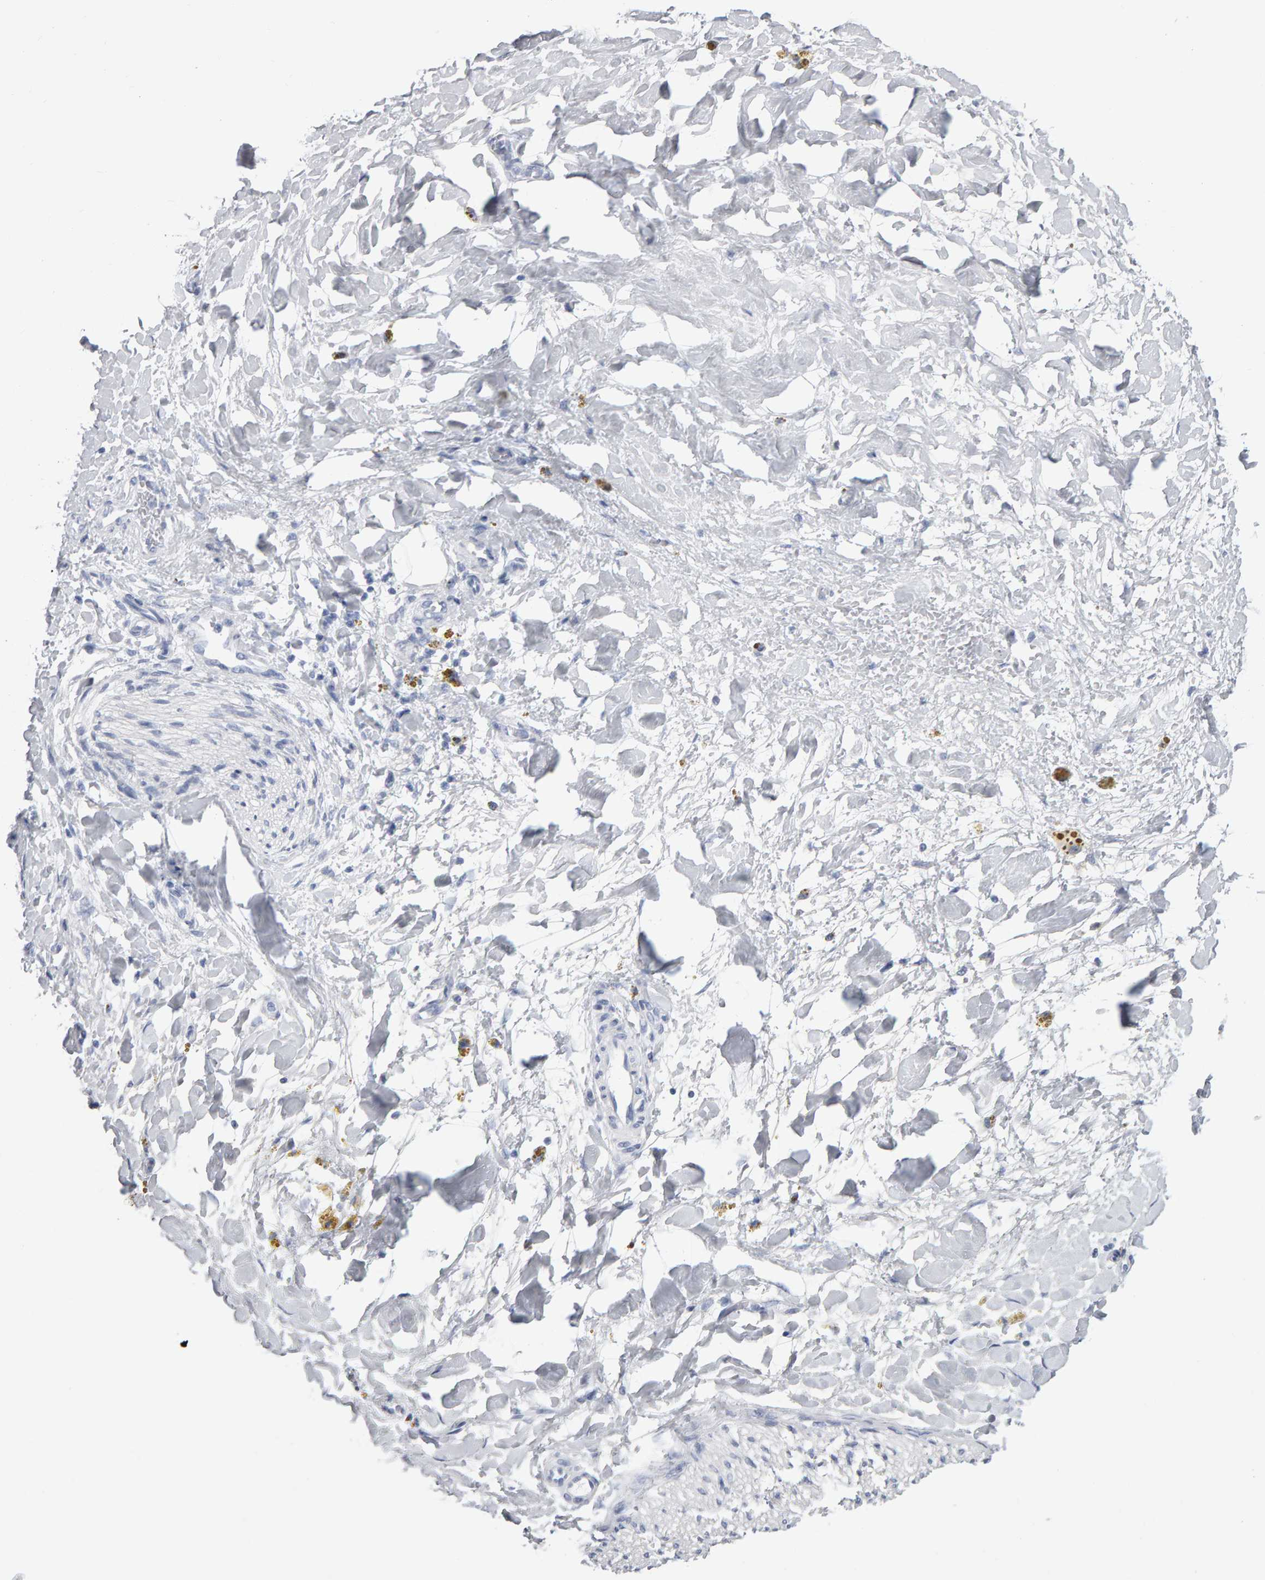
{"staining": {"intensity": "negative", "quantity": "none", "location": "none"}, "tissue": "adipose tissue", "cell_type": "Adipocytes", "image_type": "normal", "snomed": [{"axis": "morphology", "description": "Normal tissue, NOS"}, {"axis": "topography", "description": "Kidney"}, {"axis": "topography", "description": "Peripheral nerve tissue"}], "caption": "Immunohistochemical staining of normal adipose tissue displays no significant expression in adipocytes. (DAB immunohistochemistry, high magnification).", "gene": "NCDN", "patient": {"sex": "male", "age": 7}}